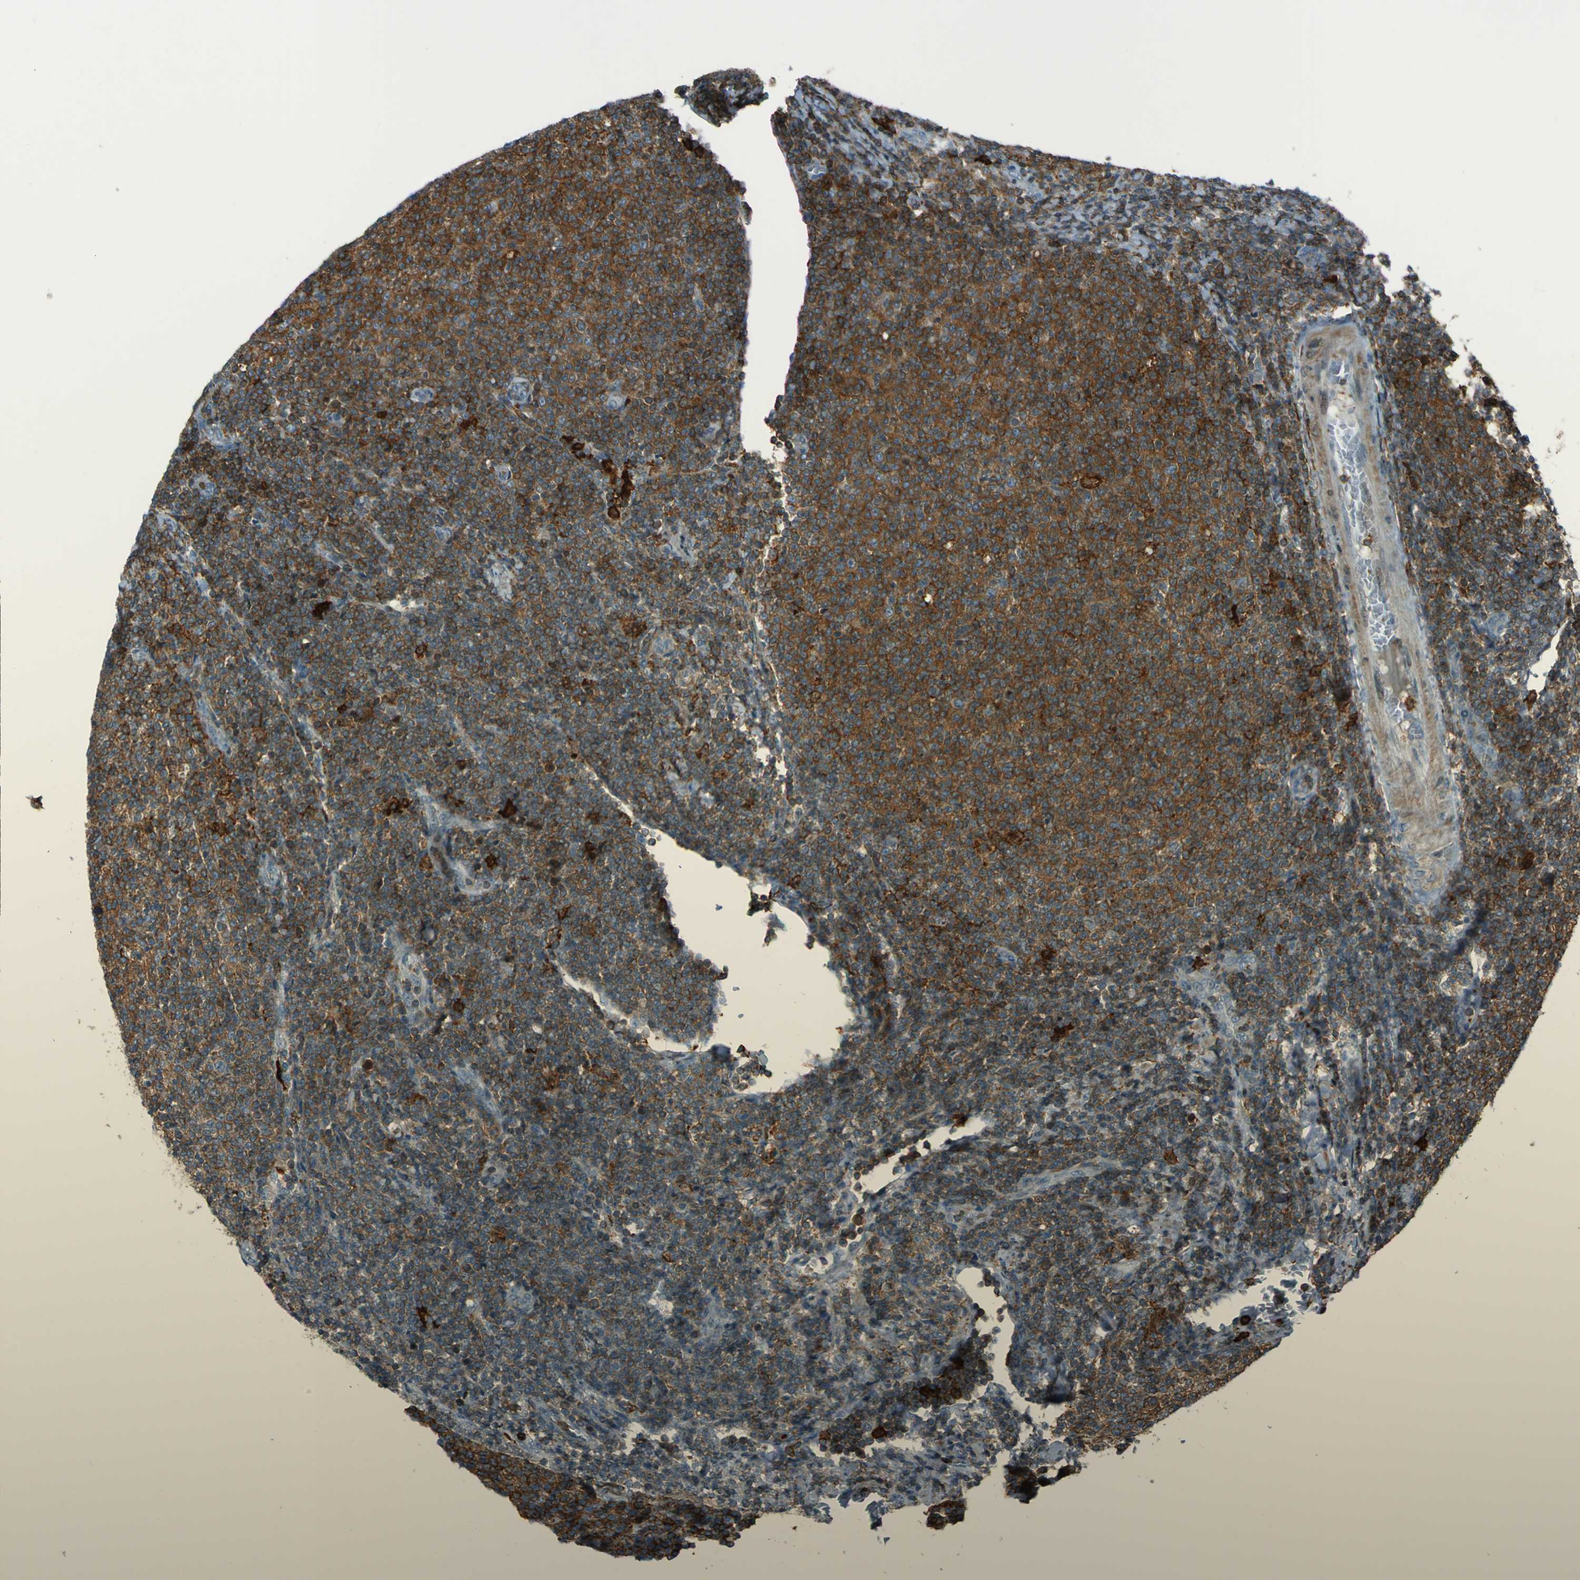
{"staining": {"intensity": "strong", "quantity": "25%-75%", "location": "cytoplasmic/membranous"}, "tissue": "lymphoma", "cell_type": "Tumor cells", "image_type": "cancer", "snomed": [{"axis": "morphology", "description": "Malignant lymphoma, non-Hodgkin's type, Low grade"}, {"axis": "topography", "description": "Lymph node"}], "caption": "There is high levels of strong cytoplasmic/membranous positivity in tumor cells of lymphoma, as demonstrated by immunohistochemical staining (brown color).", "gene": "PCDHB5", "patient": {"sex": "male", "age": 66}}